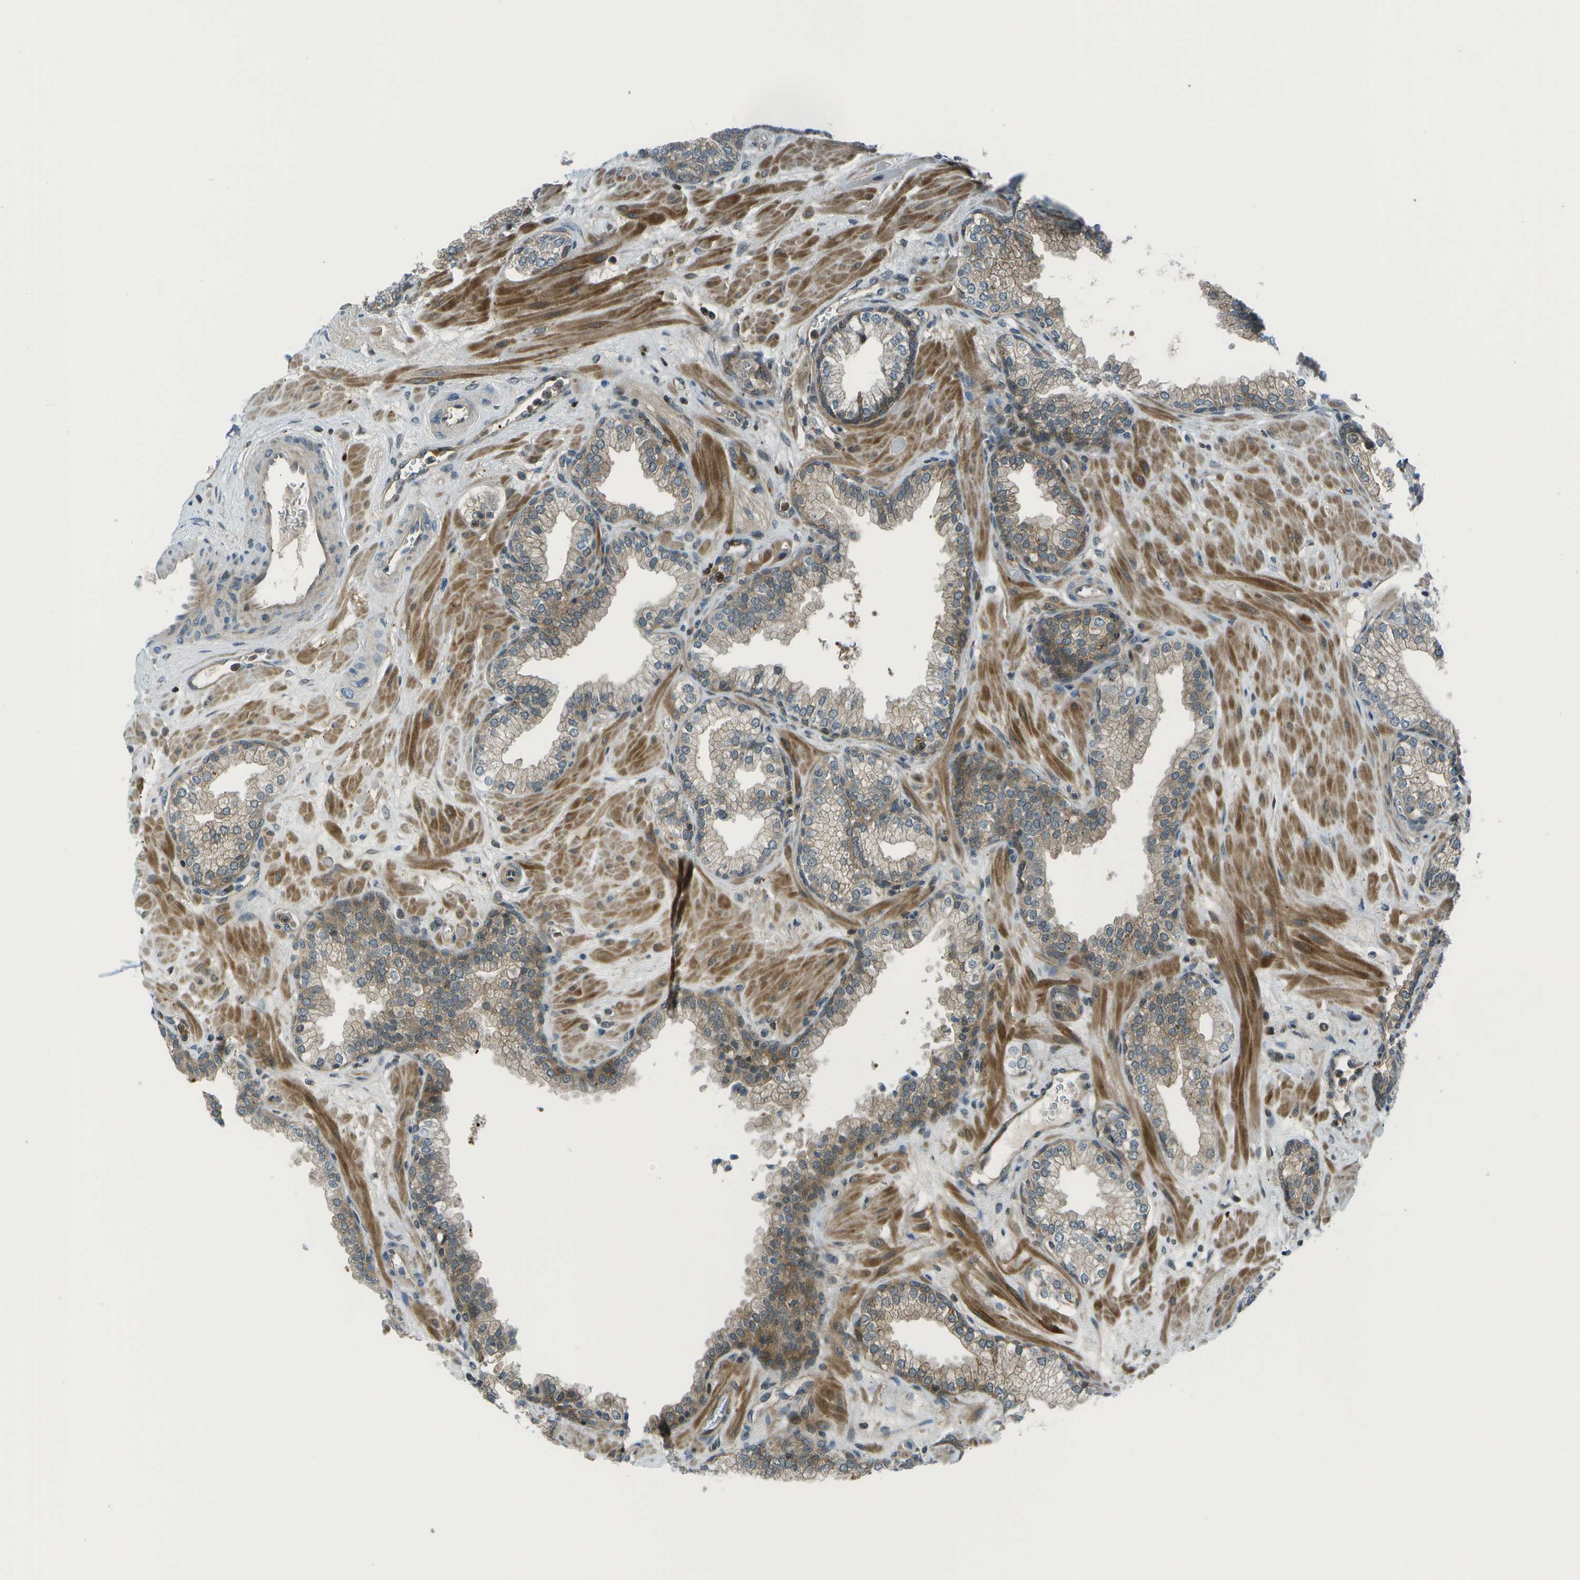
{"staining": {"intensity": "weak", "quantity": ">75%", "location": "cytoplasmic/membranous"}, "tissue": "prostate", "cell_type": "Glandular cells", "image_type": "normal", "snomed": [{"axis": "morphology", "description": "Normal tissue, NOS"}, {"axis": "morphology", "description": "Urothelial carcinoma, Low grade"}, {"axis": "topography", "description": "Urinary bladder"}, {"axis": "topography", "description": "Prostate"}], "caption": "IHC (DAB) staining of benign human prostate shows weak cytoplasmic/membranous protein staining in about >75% of glandular cells.", "gene": "TMEM19", "patient": {"sex": "male", "age": 60}}